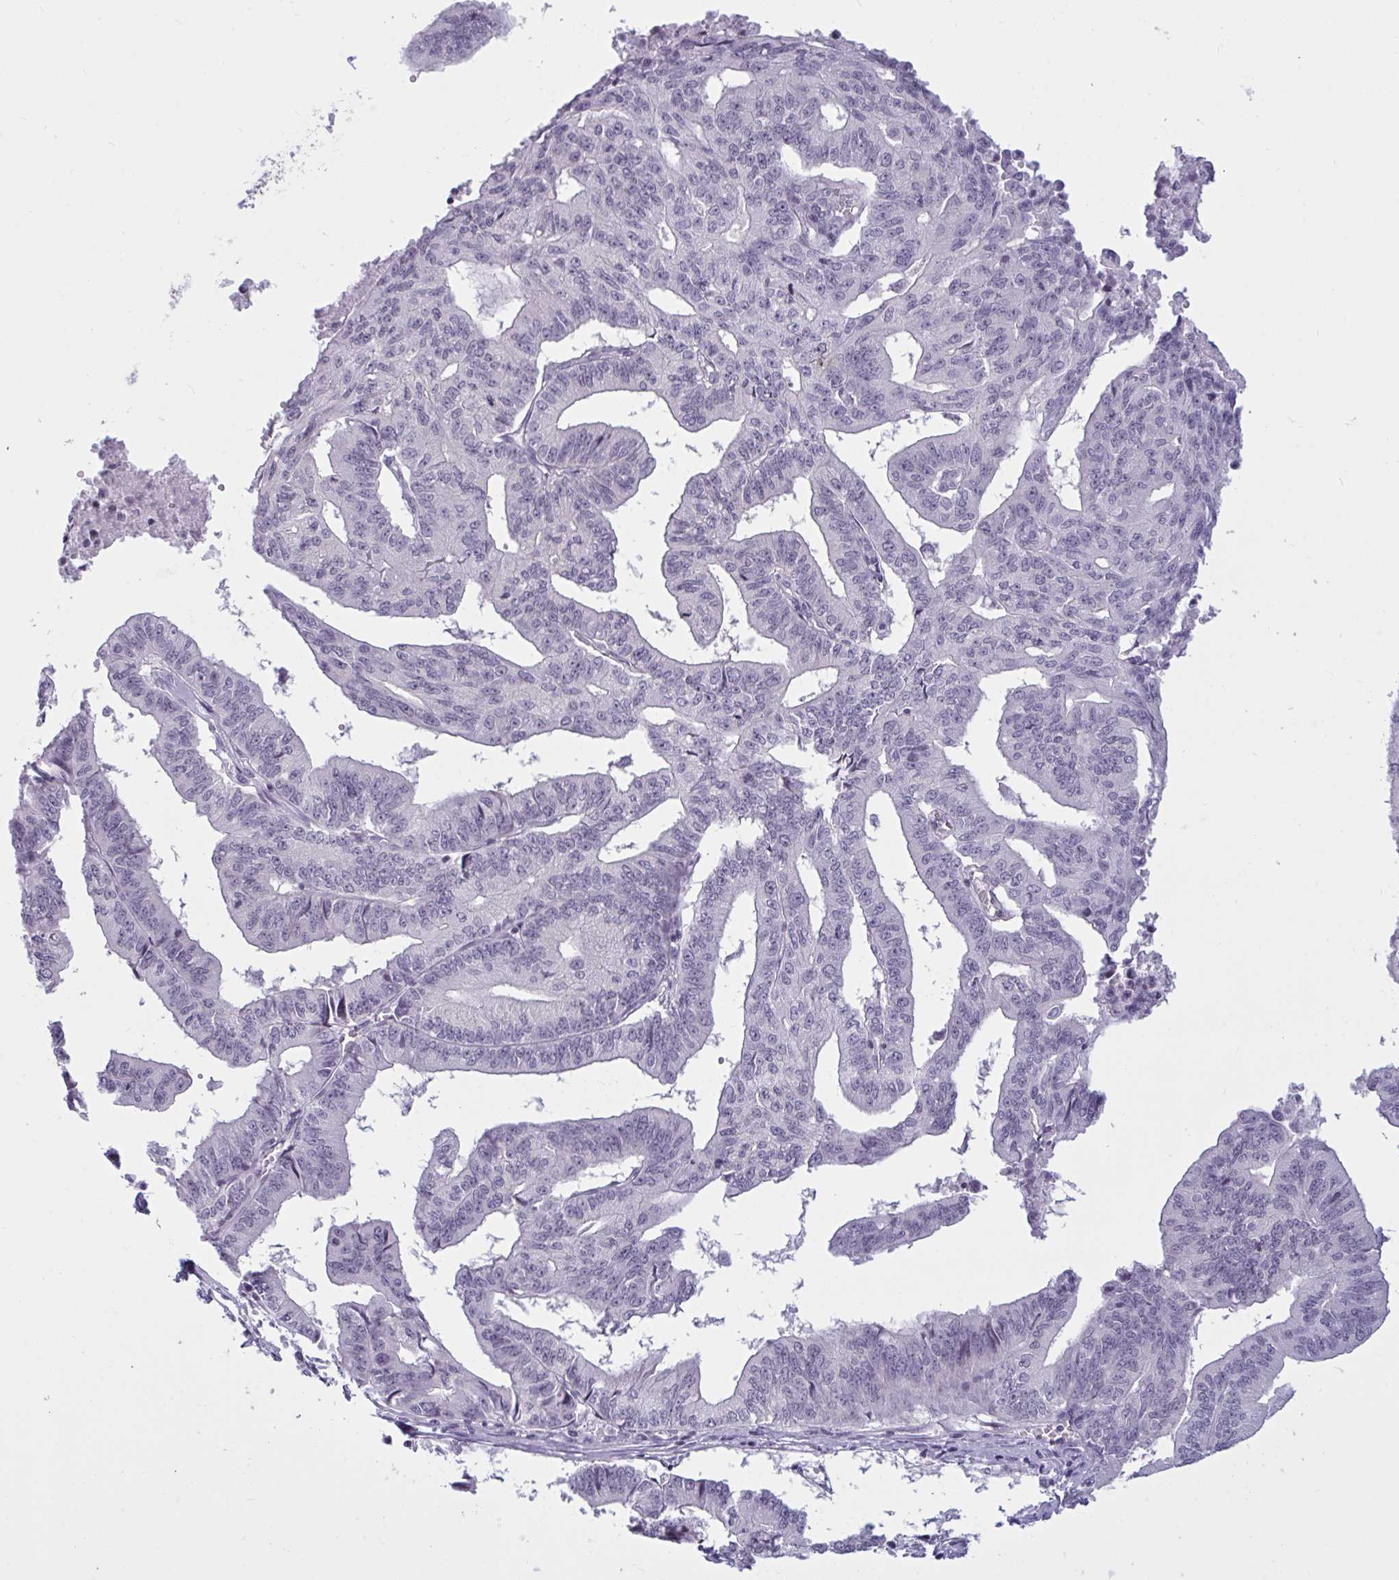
{"staining": {"intensity": "negative", "quantity": "none", "location": "none"}, "tissue": "endometrial cancer", "cell_type": "Tumor cells", "image_type": "cancer", "snomed": [{"axis": "morphology", "description": "Adenocarcinoma, NOS"}, {"axis": "topography", "description": "Endometrium"}], "caption": "DAB (3,3'-diaminobenzidine) immunohistochemical staining of human endometrial cancer demonstrates no significant expression in tumor cells.", "gene": "TBC1D4", "patient": {"sex": "female", "age": 65}}